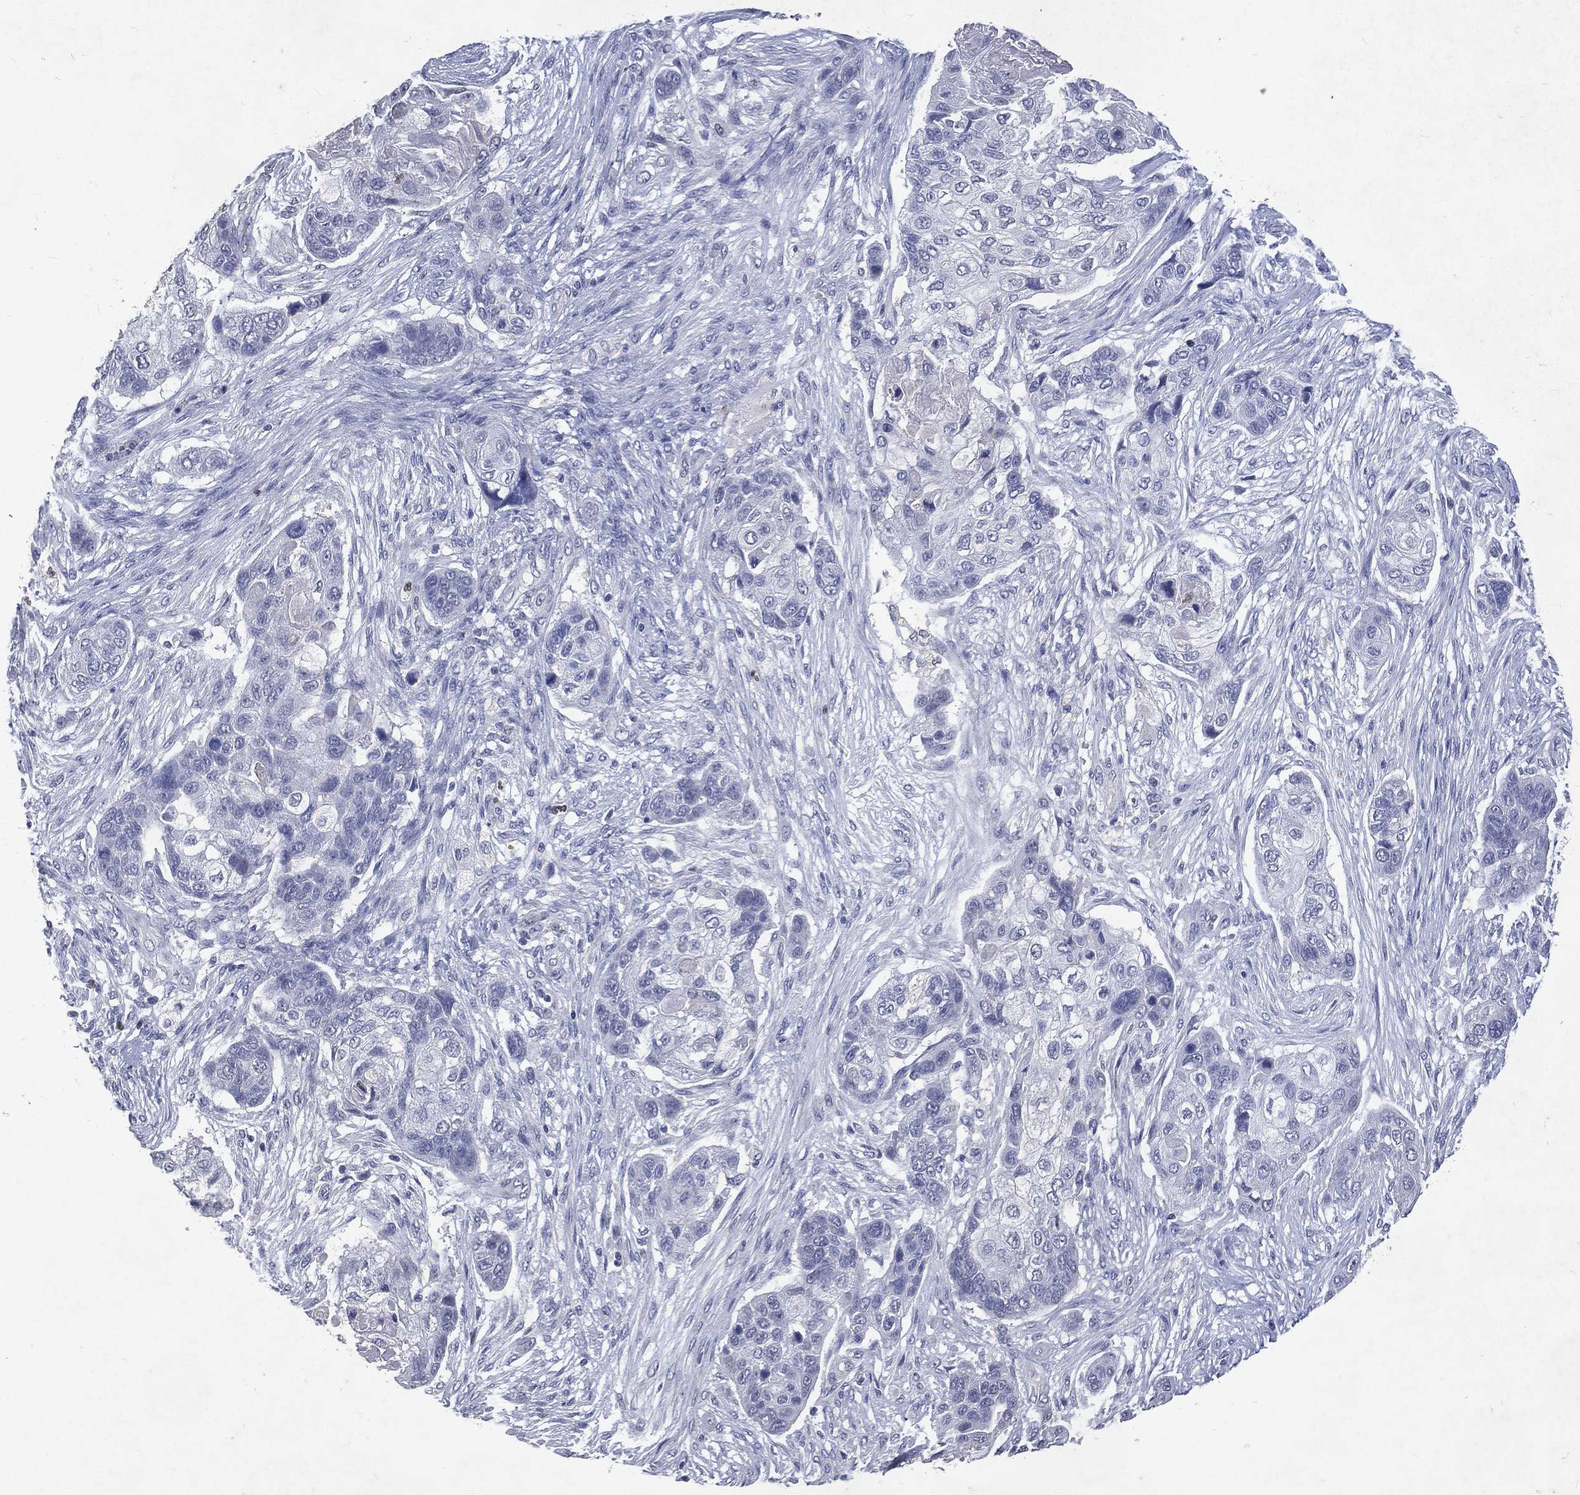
{"staining": {"intensity": "negative", "quantity": "none", "location": "none"}, "tissue": "lung cancer", "cell_type": "Tumor cells", "image_type": "cancer", "snomed": [{"axis": "morphology", "description": "Squamous cell carcinoma, NOS"}, {"axis": "topography", "description": "Lung"}], "caption": "DAB (3,3'-diaminobenzidine) immunohistochemical staining of squamous cell carcinoma (lung) exhibits no significant staining in tumor cells. (Immunohistochemistry, brightfield microscopy, high magnification).", "gene": "SLC34A2", "patient": {"sex": "male", "age": 69}}